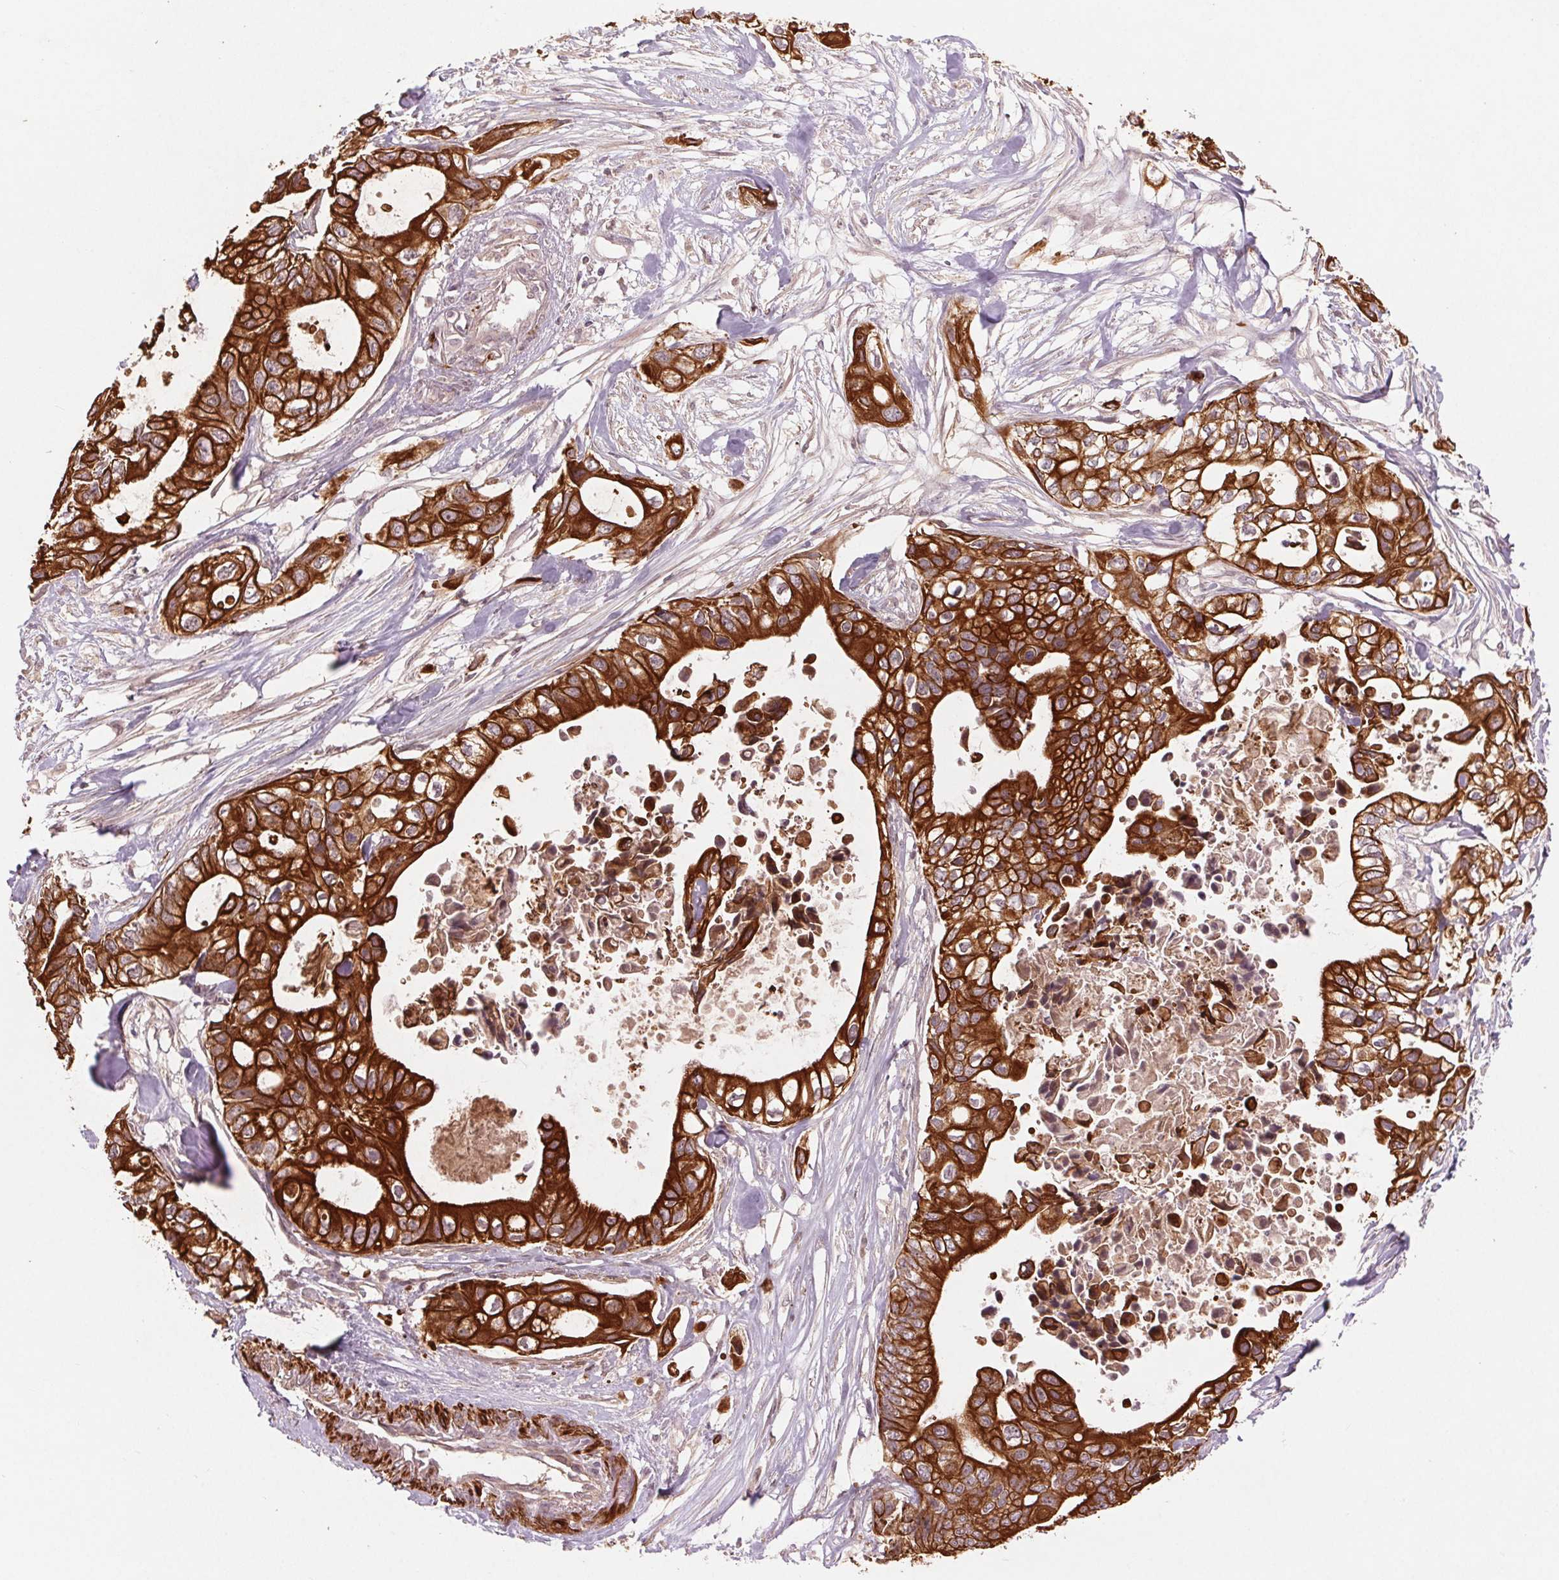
{"staining": {"intensity": "strong", "quantity": ">75%", "location": "cytoplasmic/membranous"}, "tissue": "pancreatic cancer", "cell_type": "Tumor cells", "image_type": "cancer", "snomed": [{"axis": "morphology", "description": "Adenocarcinoma, NOS"}, {"axis": "topography", "description": "Pancreas"}], "caption": "Pancreatic cancer (adenocarcinoma) stained with DAB (3,3'-diaminobenzidine) immunohistochemistry (IHC) demonstrates high levels of strong cytoplasmic/membranous expression in about >75% of tumor cells. Using DAB (3,3'-diaminobenzidine) (brown) and hematoxylin (blue) stains, captured at high magnification using brightfield microscopy.", "gene": "SMLR1", "patient": {"sex": "female", "age": 63}}